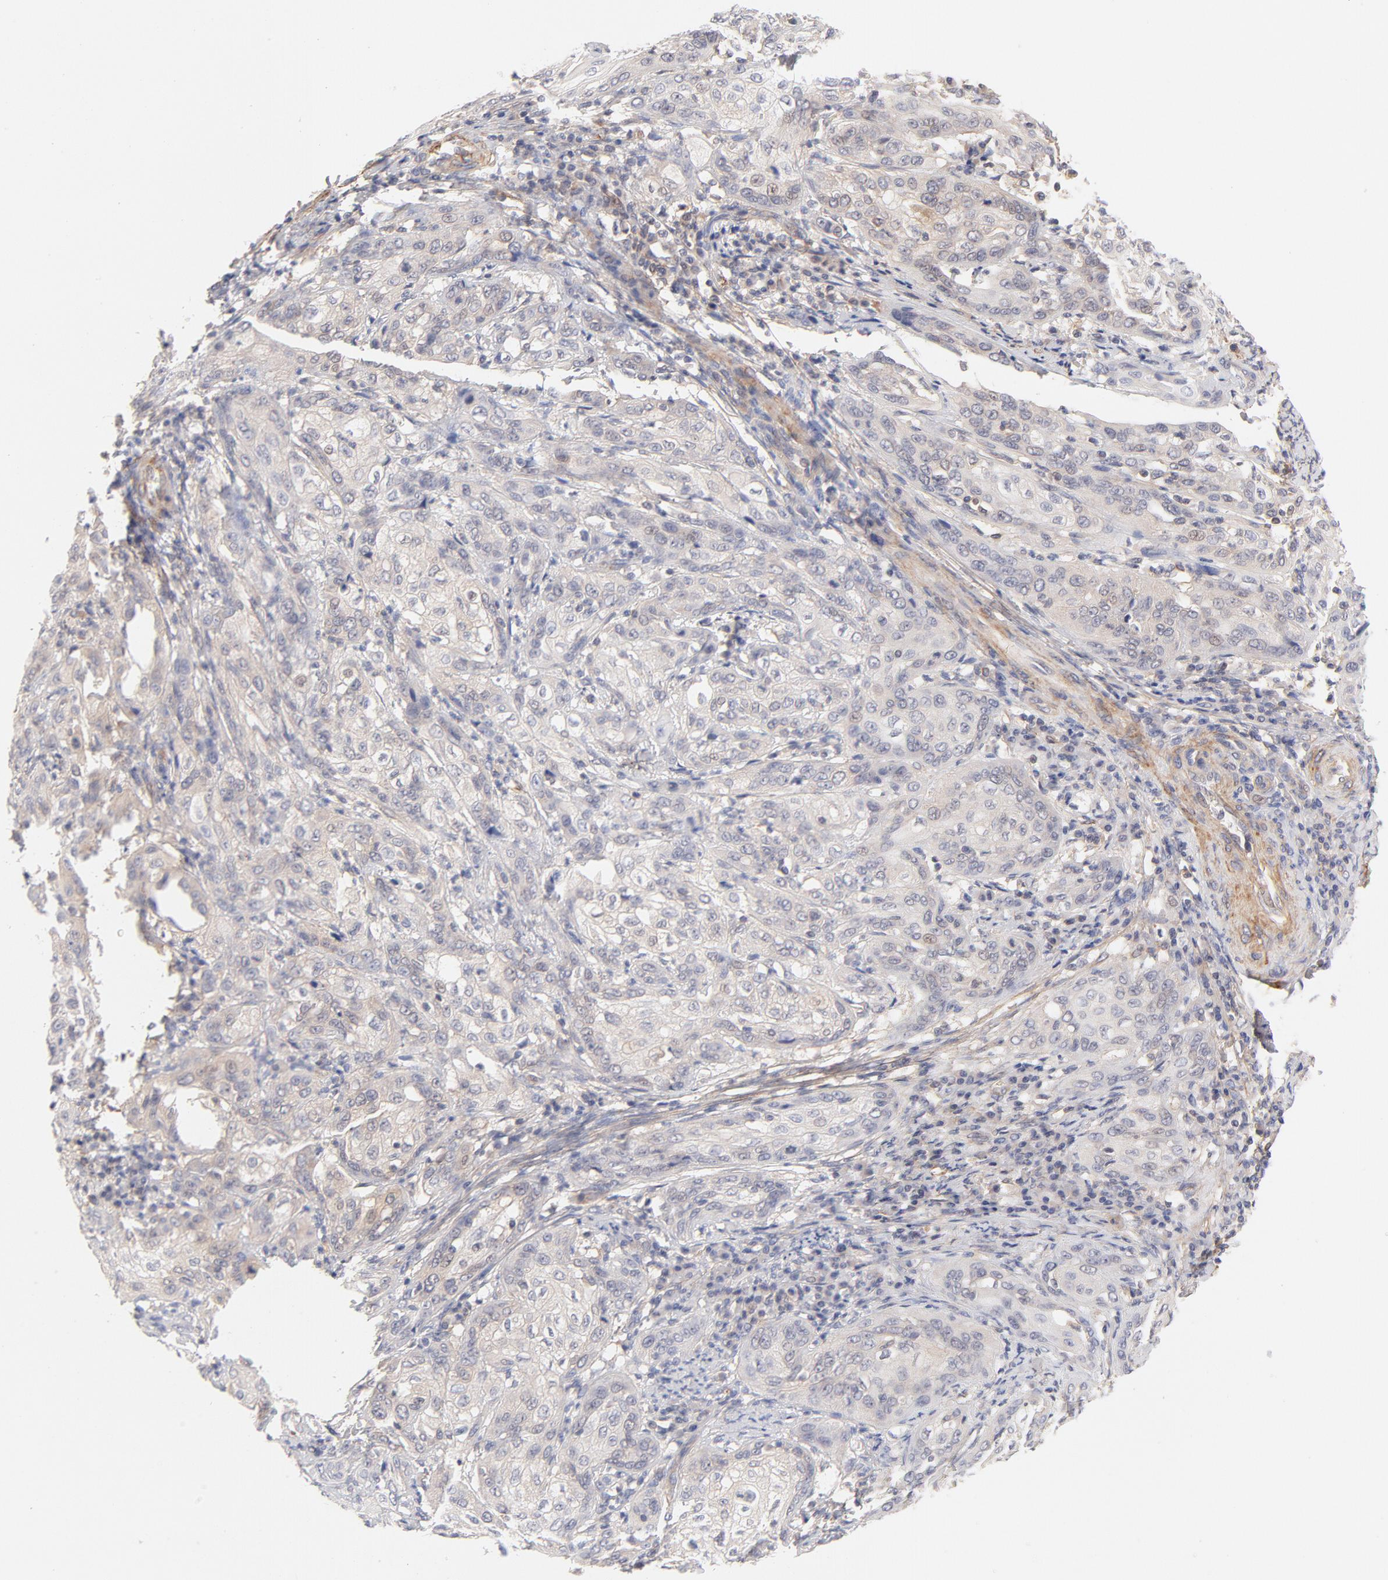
{"staining": {"intensity": "weak", "quantity": ">75%", "location": "cytoplasmic/membranous"}, "tissue": "cervical cancer", "cell_type": "Tumor cells", "image_type": "cancer", "snomed": [{"axis": "morphology", "description": "Squamous cell carcinoma, NOS"}, {"axis": "topography", "description": "Cervix"}], "caption": "Weak cytoplasmic/membranous expression for a protein is appreciated in approximately >75% of tumor cells of cervical cancer using immunohistochemistry (IHC).", "gene": "LDLRAP1", "patient": {"sex": "female", "age": 41}}